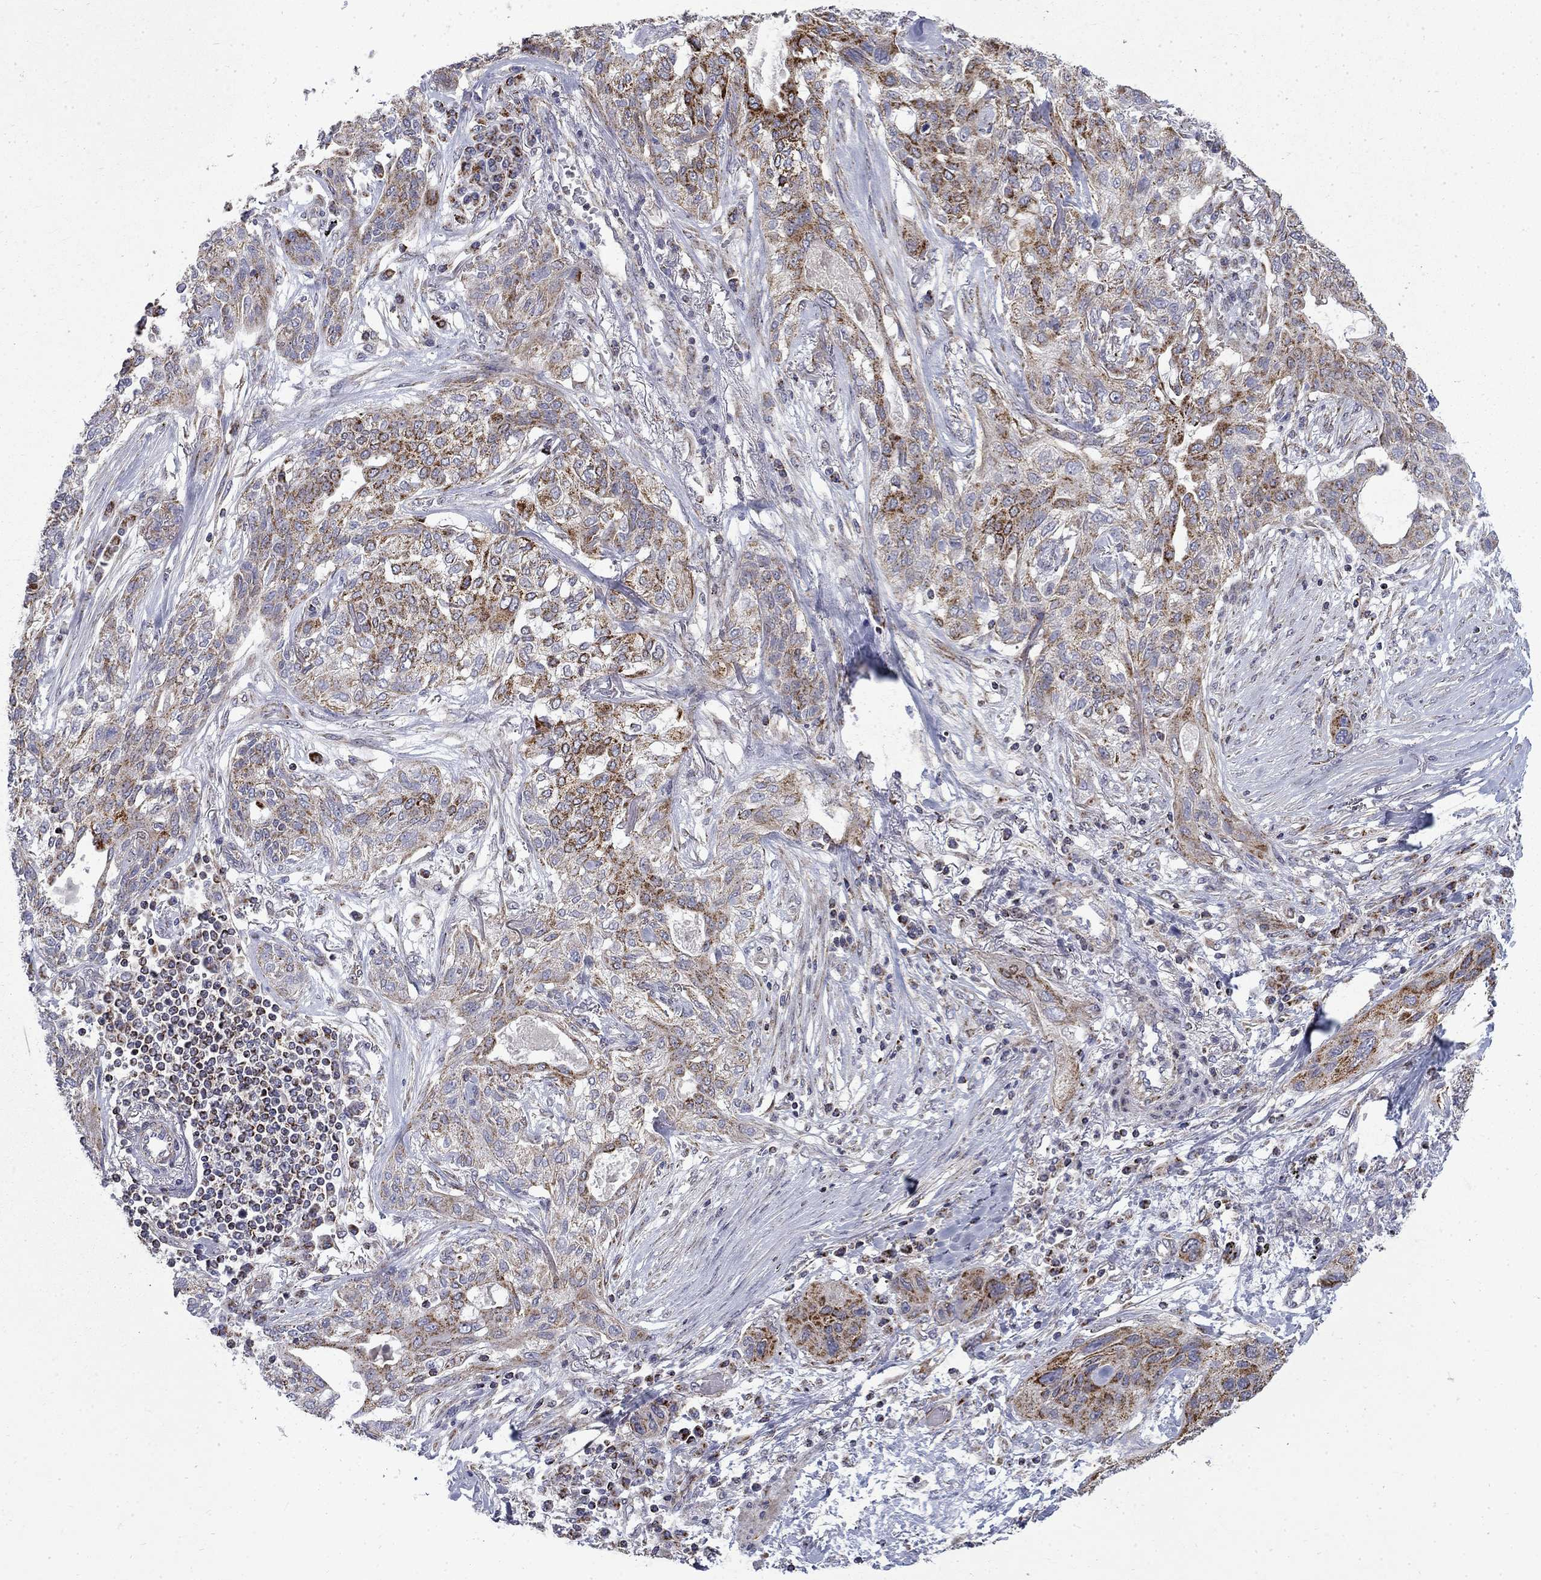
{"staining": {"intensity": "weak", "quantity": "25%-75%", "location": "cytoplasmic/membranous"}, "tissue": "lung cancer", "cell_type": "Tumor cells", "image_type": "cancer", "snomed": [{"axis": "morphology", "description": "Squamous cell carcinoma, NOS"}, {"axis": "topography", "description": "Lung"}], "caption": "Squamous cell carcinoma (lung) stained for a protein exhibits weak cytoplasmic/membranous positivity in tumor cells.", "gene": "PCBP3", "patient": {"sex": "female", "age": 70}}